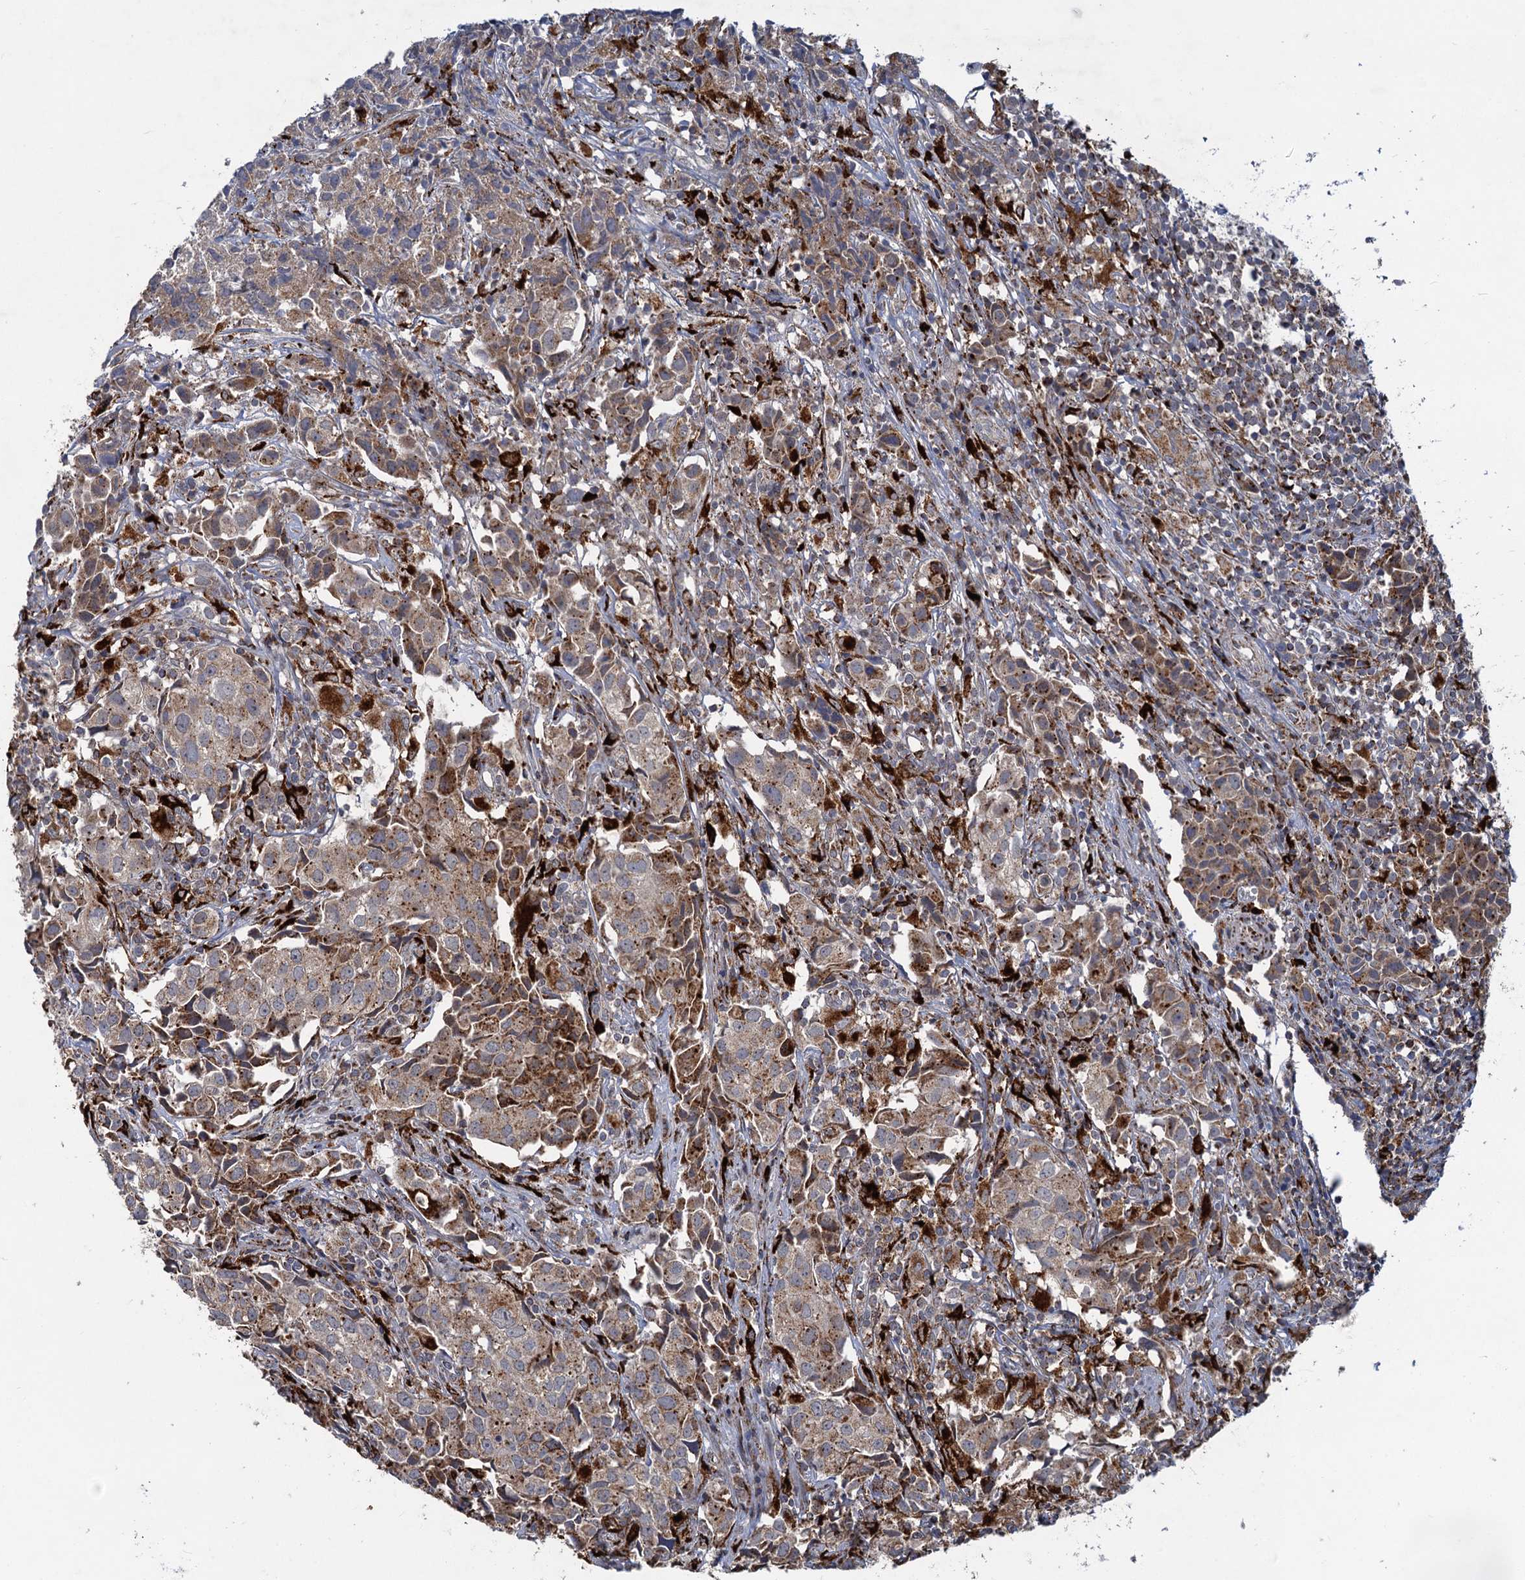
{"staining": {"intensity": "weak", "quantity": "25%-75%", "location": "cytoplasmic/membranous"}, "tissue": "urothelial cancer", "cell_type": "Tumor cells", "image_type": "cancer", "snomed": [{"axis": "morphology", "description": "Urothelial carcinoma, High grade"}, {"axis": "topography", "description": "Urinary bladder"}], "caption": "Tumor cells exhibit low levels of weak cytoplasmic/membranous expression in about 25%-75% of cells in human urothelial cancer.", "gene": "ANKS3", "patient": {"sex": "female", "age": 75}}